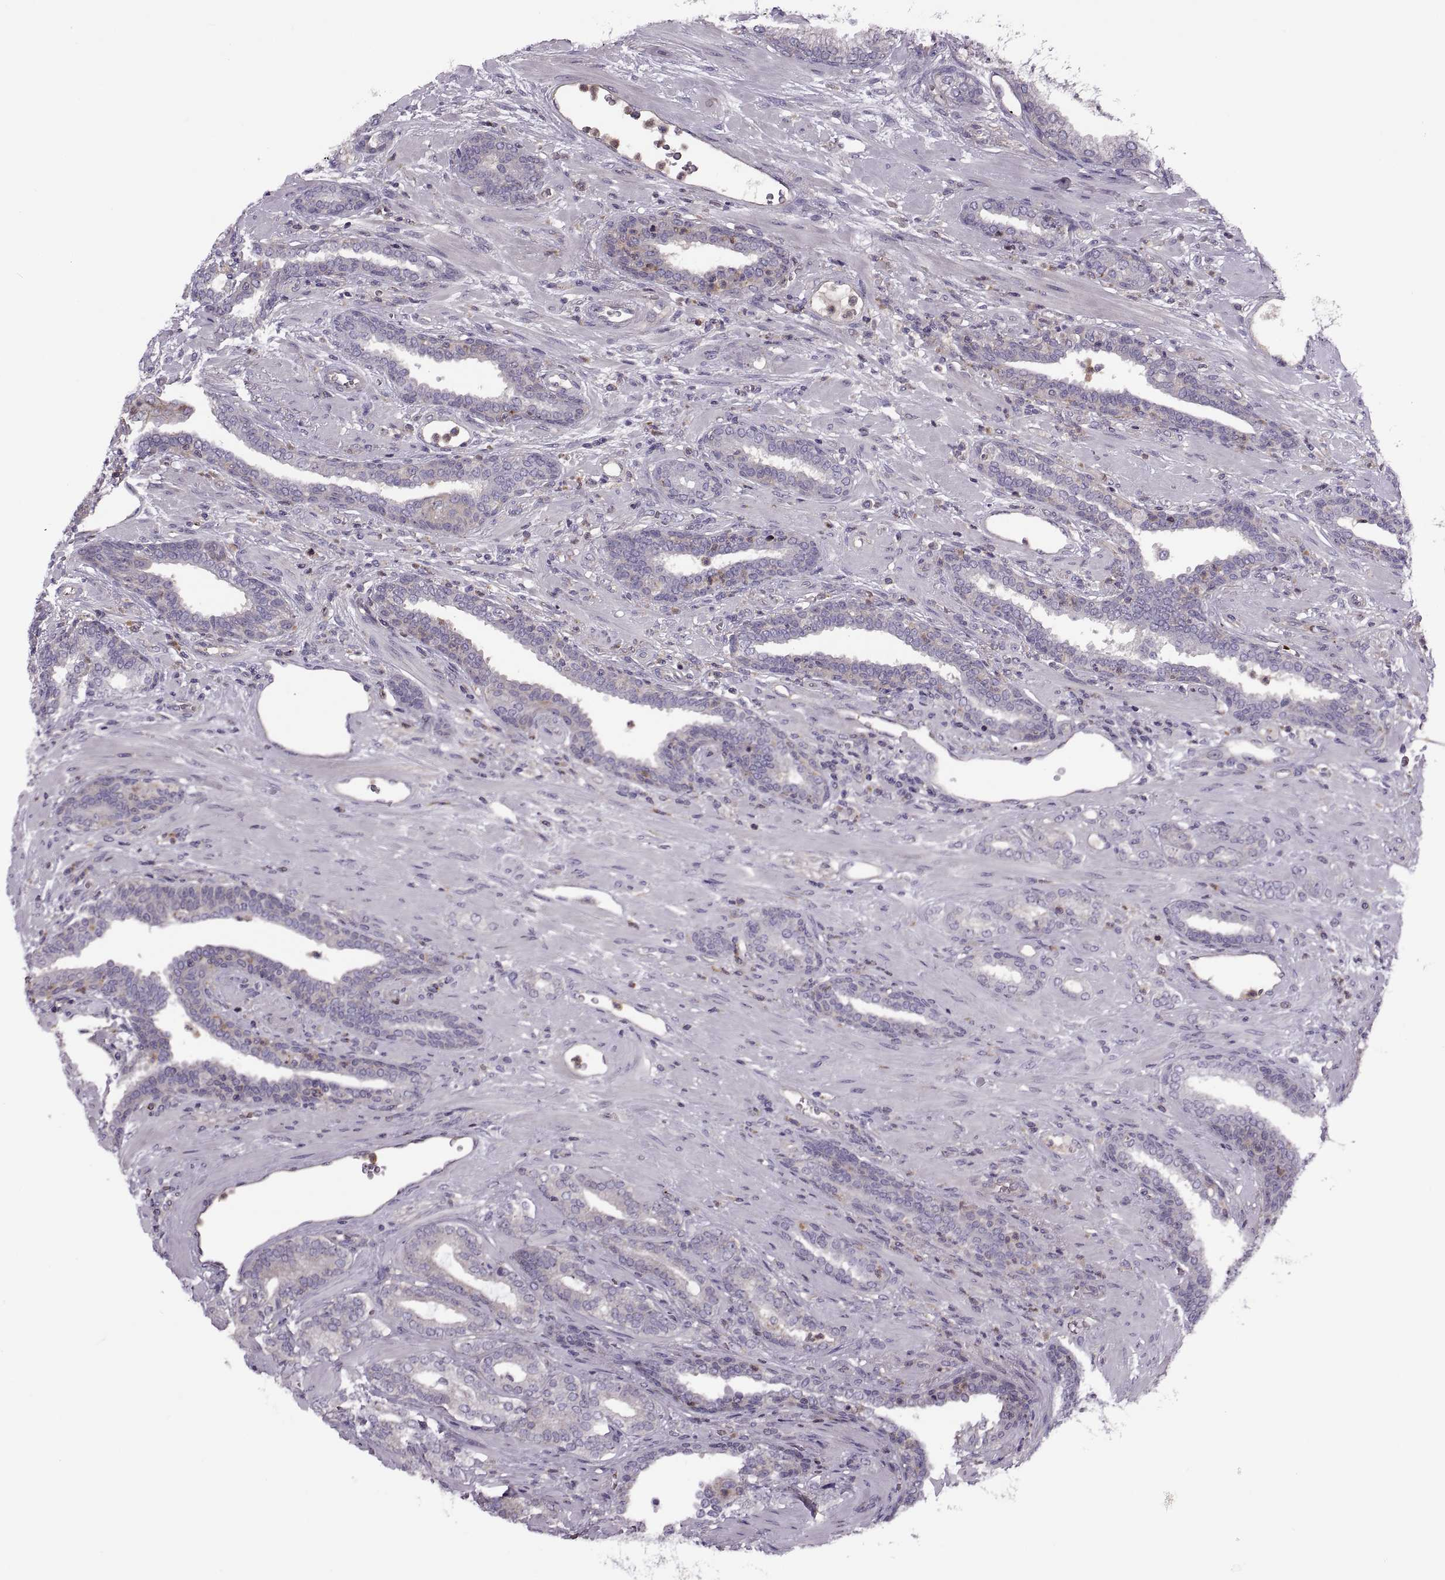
{"staining": {"intensity": "negative", "quantity": "none", "location": "none"}, "tissue": "prostate cancer", "cell_type": "Tumor cells", "image_type": "cancer", "snomed": [{"axis": "morphology", "description": "Adenocarcinoma, Low grade"}, {"axis": "topography", "description": "Prostate"}], "caption": "DAB immunohistochemical staining of prostate cancer (adenocarcinoma (low-grade)) shows no significant staining in tumor cells.", "gene": "SLC2A3", "patient": {"sex": "male", "age": 61}}